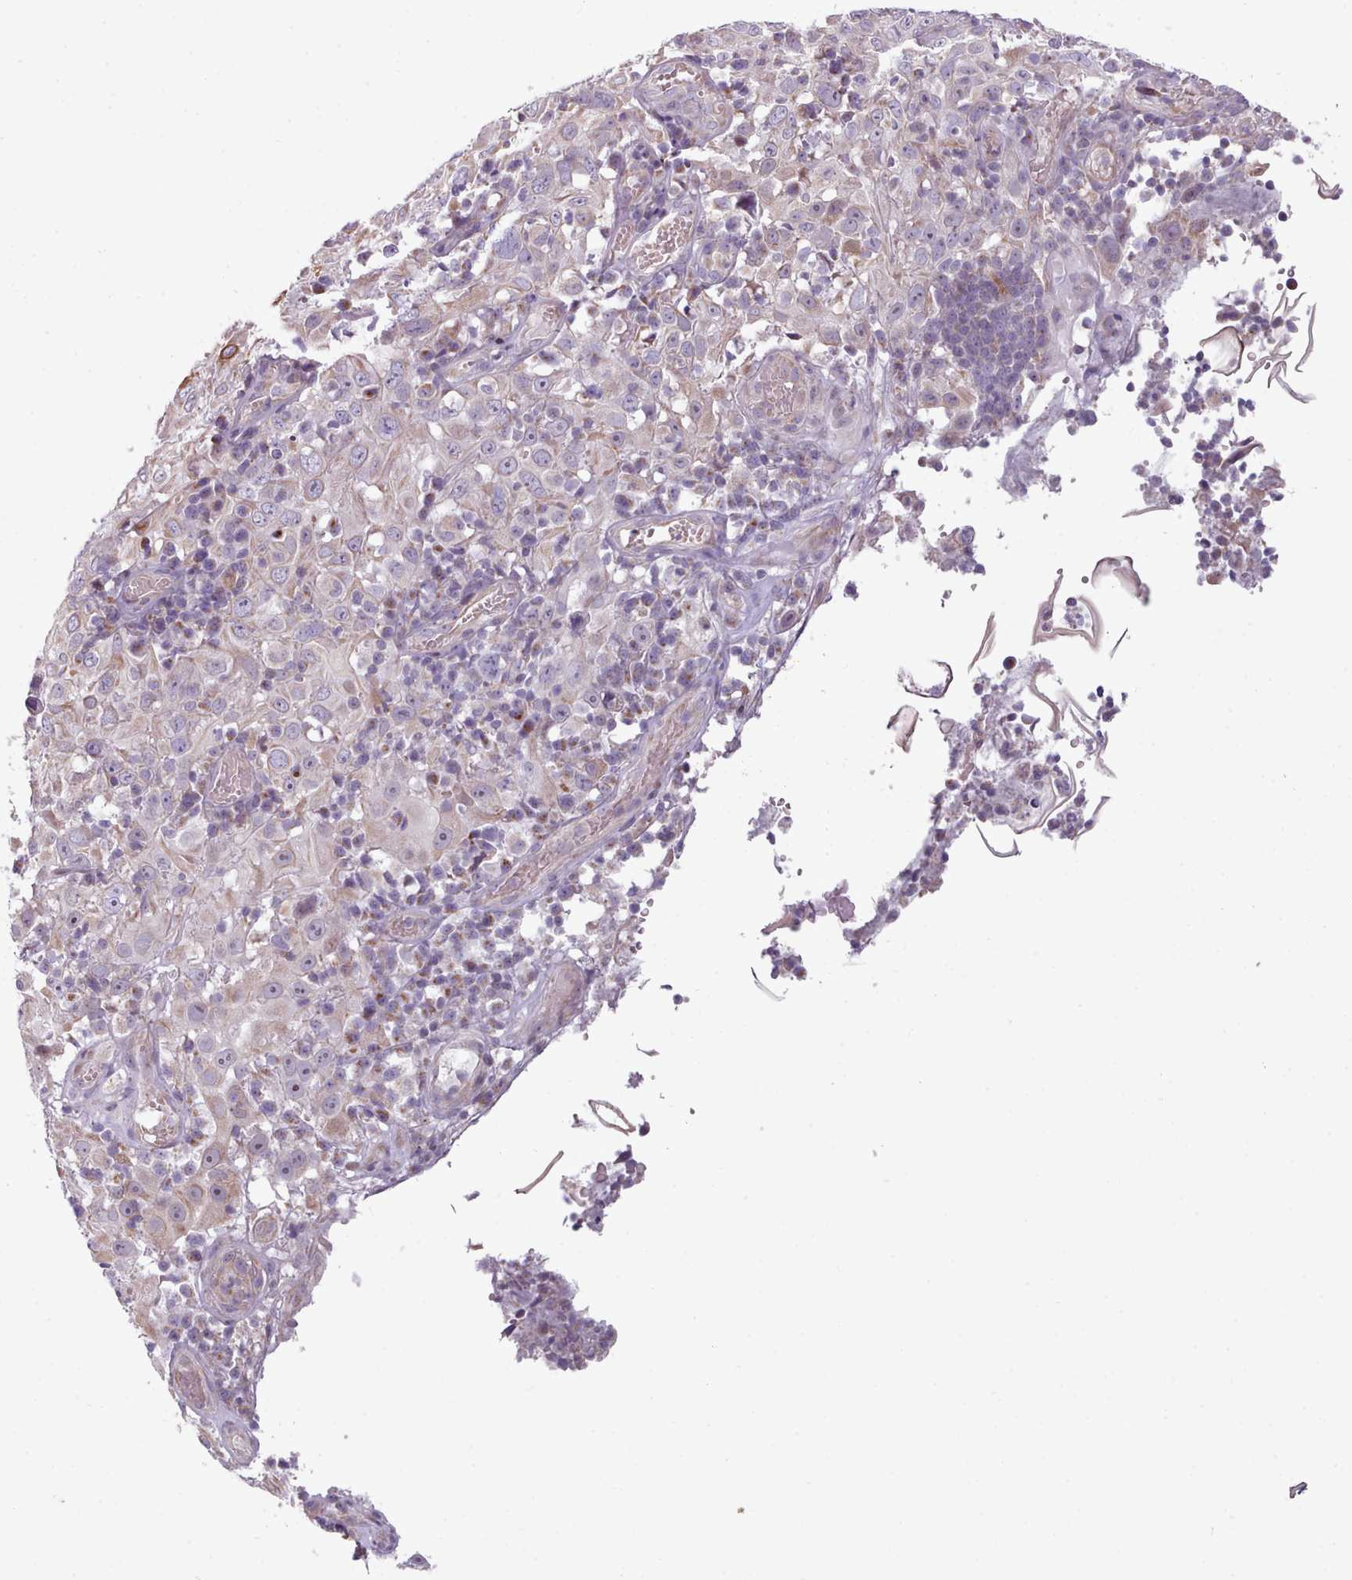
{"staining": {"intensity": "weak", "quantity": "<25%", "location": "cytoplasmic/membranous"}, "tissue": "cervical cancer", "cell_type": "Tumor cells", "image_type": "cancer", "snomed": [{"axis": "morphology", "description": "Squamous cell carcinoma, NOS"}, {"axis": "topography", "description": "Cervix"}], "caption": "Immunohistochemistry photomicrograph of squamous cell carcinoma (cervical) stained for a protein (brown), which exhibits no expression in tumor cells.", "gene": "SLC52A3", "patient": {"sex": "female", "age": 46}}